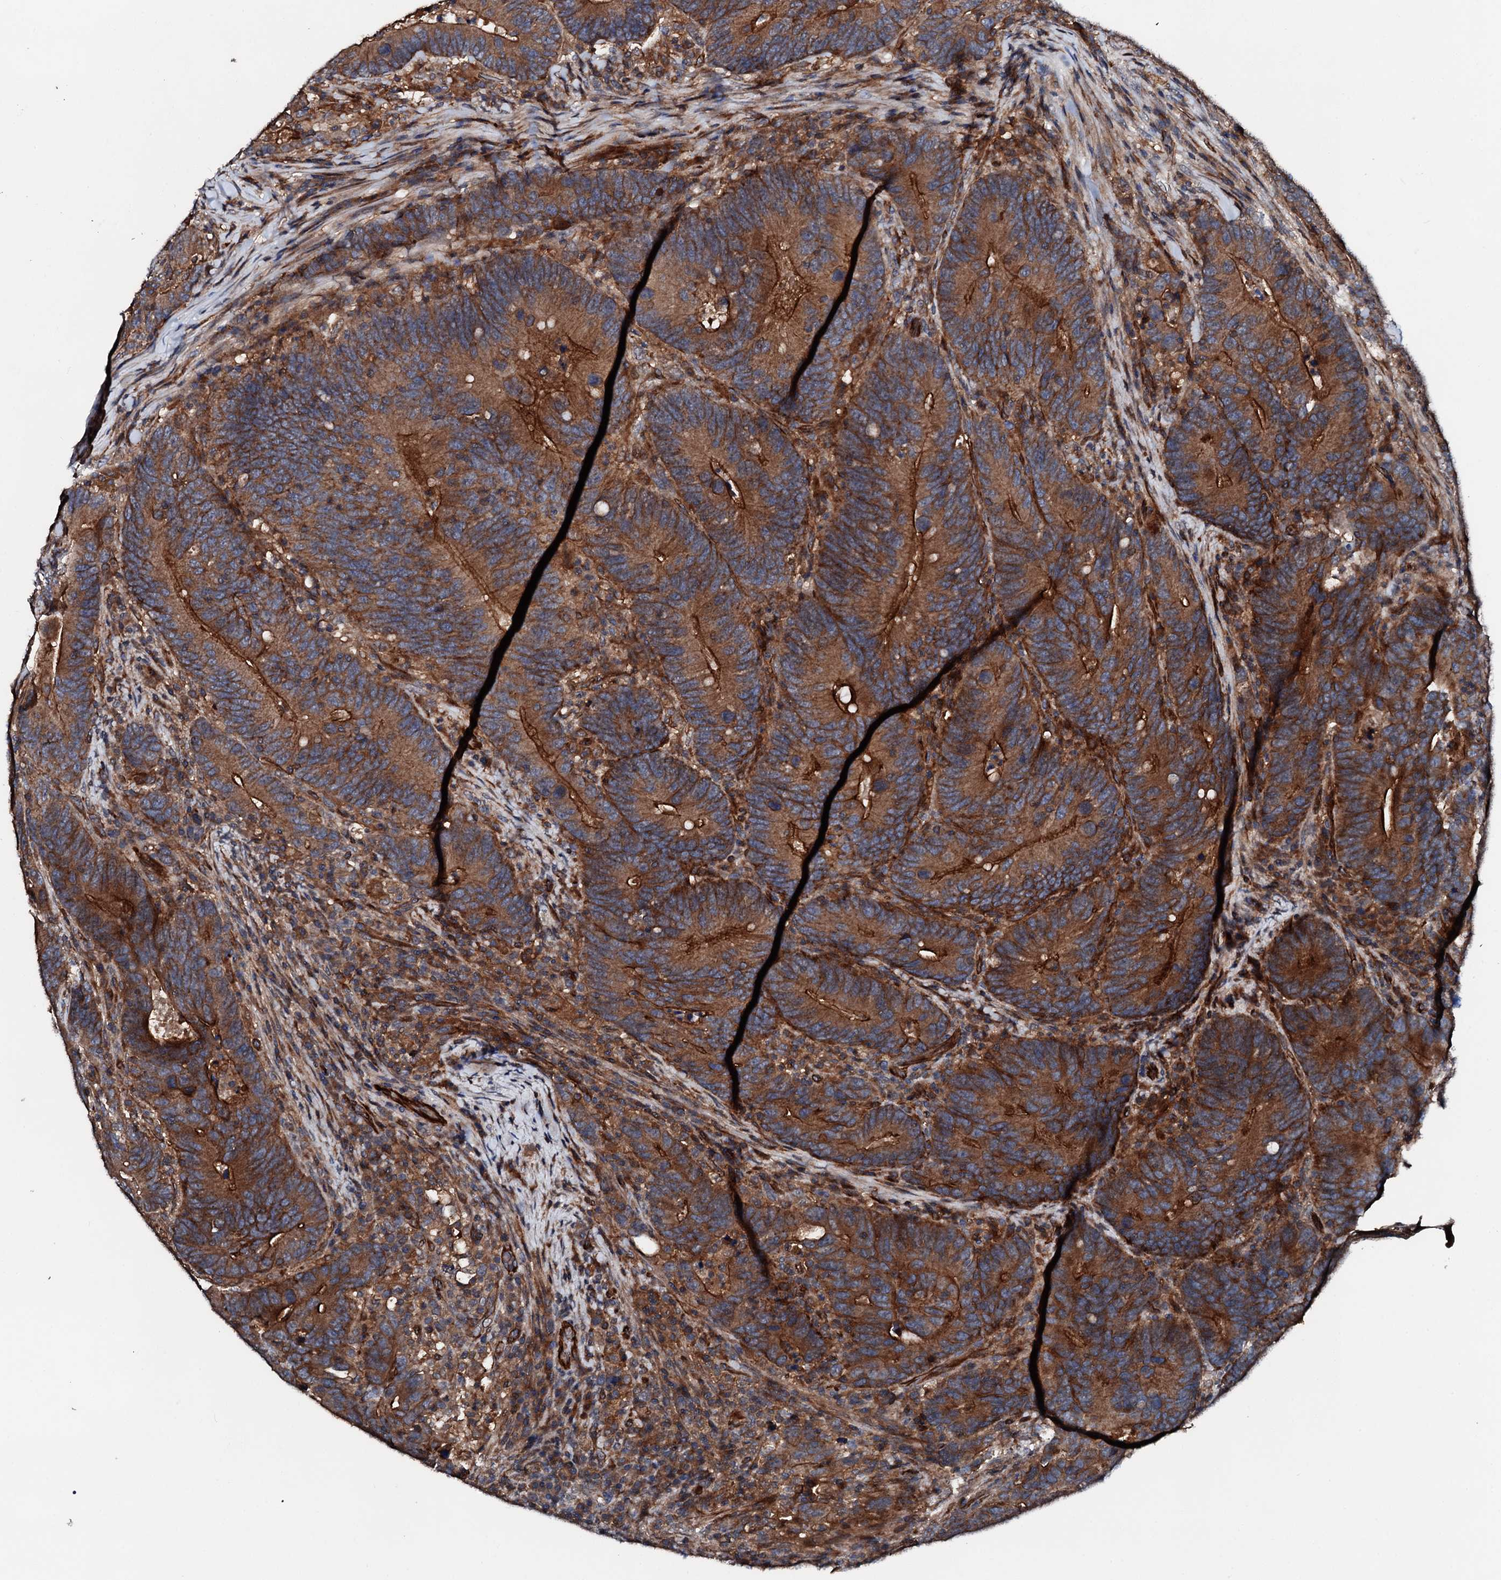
{"staining": {"intensity": "strong", "quantity": ">75%", "location": "cytoplasmic/membranous"}, "tissue": "colorectal cancer", "cell_type": "Tumor cells", "image_type": "cancer", "snomed": [{"axis": "morphology", "description": "Adenocarcinoma, NOS"}, {"axis": "topography", "description": "Colon"}], "caption": "This is a micrograph of IHC staining of adenocarcinoma (colorectal), which shows strong positivity in the cytoplasmic/membranous of tumor cells.", "gene": "FGD4", "patient": {"sex": "female", "age": 66}}